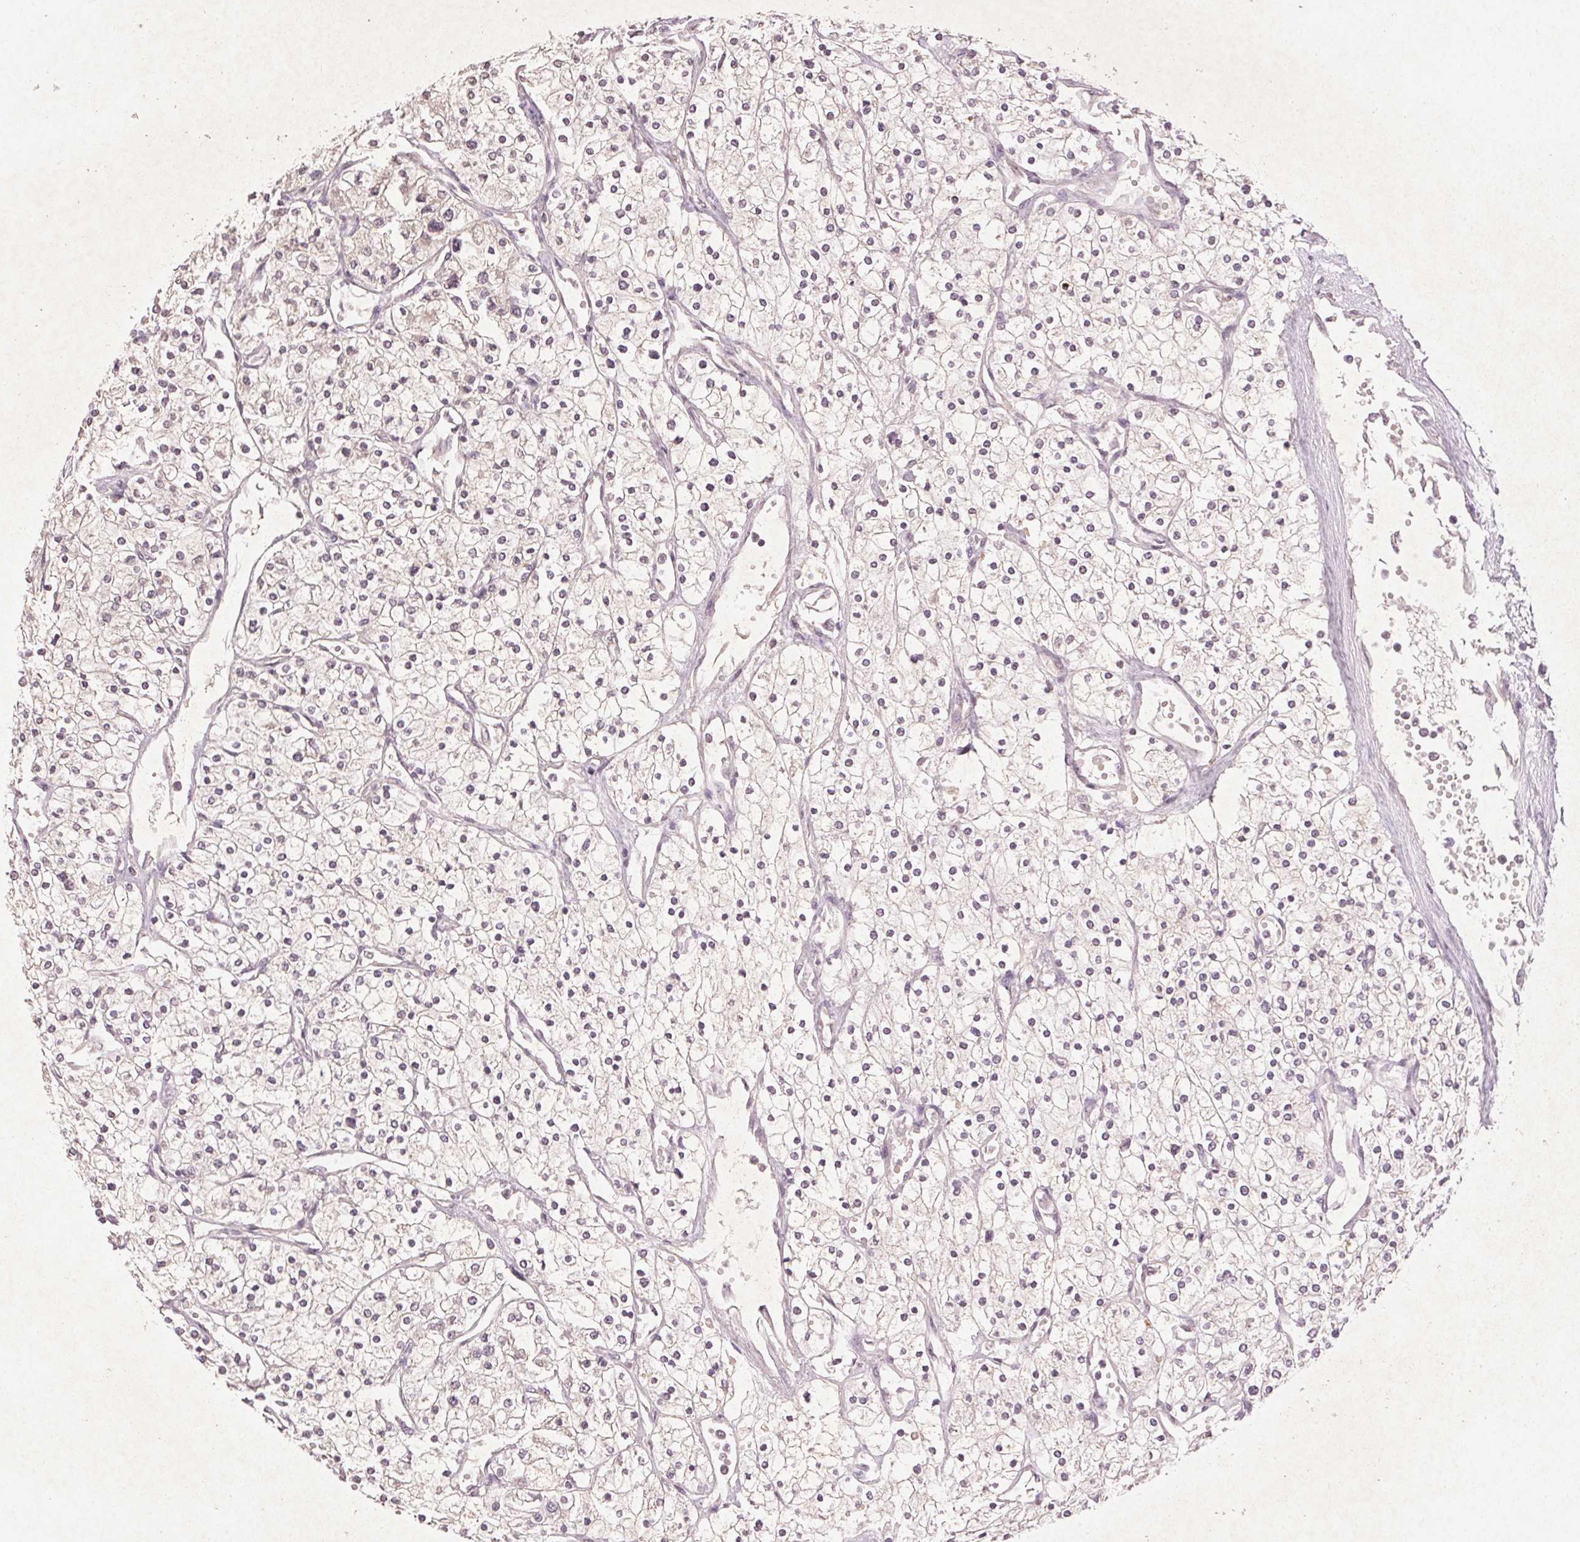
{"staining": {"intensity": "negative", "quantity": "none", "location": "none"}, "tissue": "renal cancer", "cell_type": "Tumor cells", "image_type": "cancer", "snomed": [{"axis": "morphology", "description": "Adenocarcinoma, NOS"}, {"axis": "topography", "description": "Kidney"}], "caption": "Immunohistochemical staining of renal adenocarcinoma shows no significant positivity in tumor cells.", "gene": "KLRC3", "patient": {"sex": "male", "age": 80}}